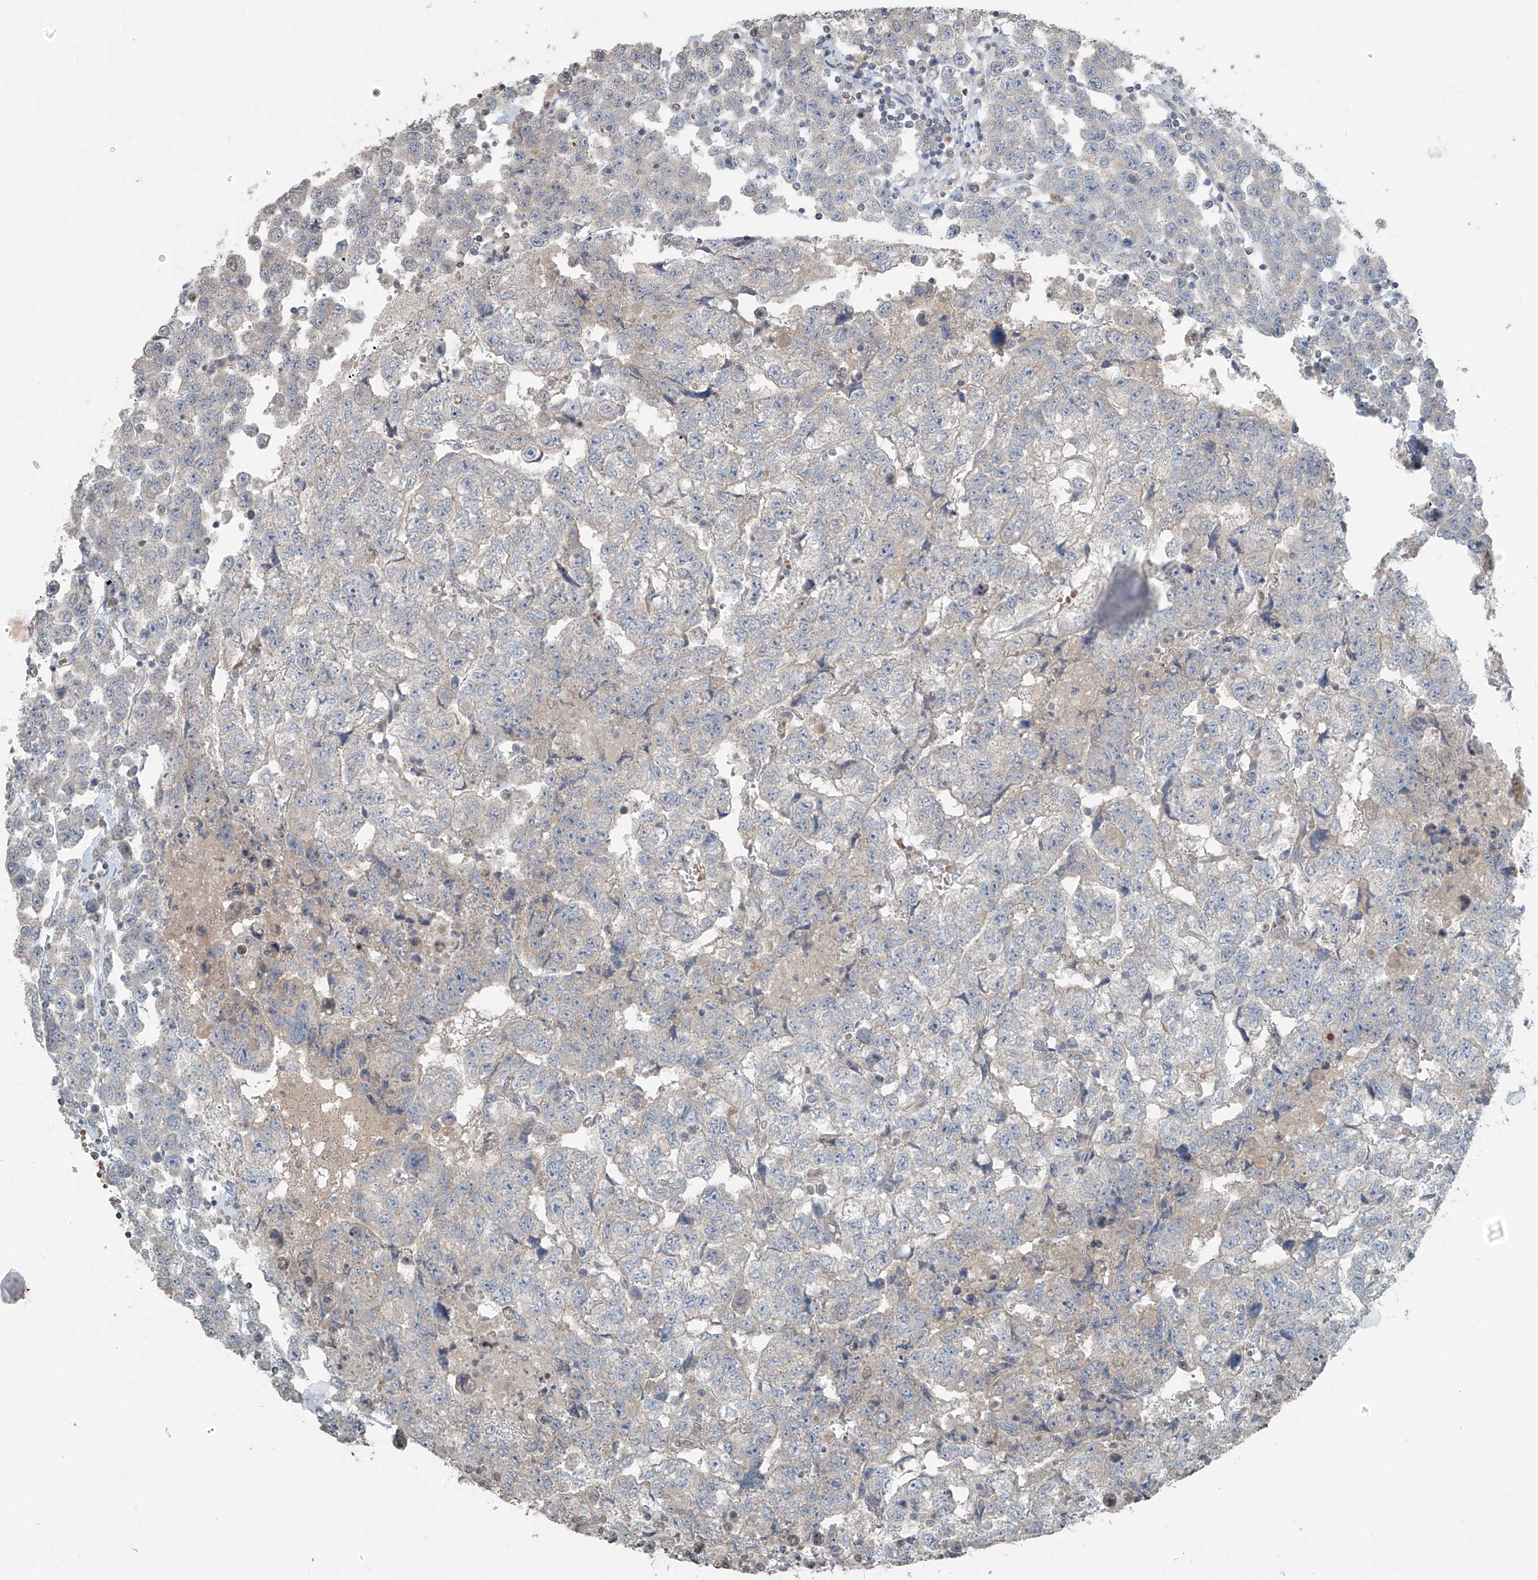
{"staining": {"intensity": "negative", "quantity": "none", "location": "none"}, "tissue": "testis cancer", "cell_type": "Tumor cells", "image_type": "cancer", "snomed": [{"axis": "morphology", "description": "Carcinoma, Embryonal, NOS"}, {"axis": "topography", "description": "Testis"}], "caption": "Immunohistochemical staining of embryonal carcinoma (testis) exhibits no significant staining in tumor cells.", "gene": "HOXA11", "patient": {"sex": "male", "age": 36}}